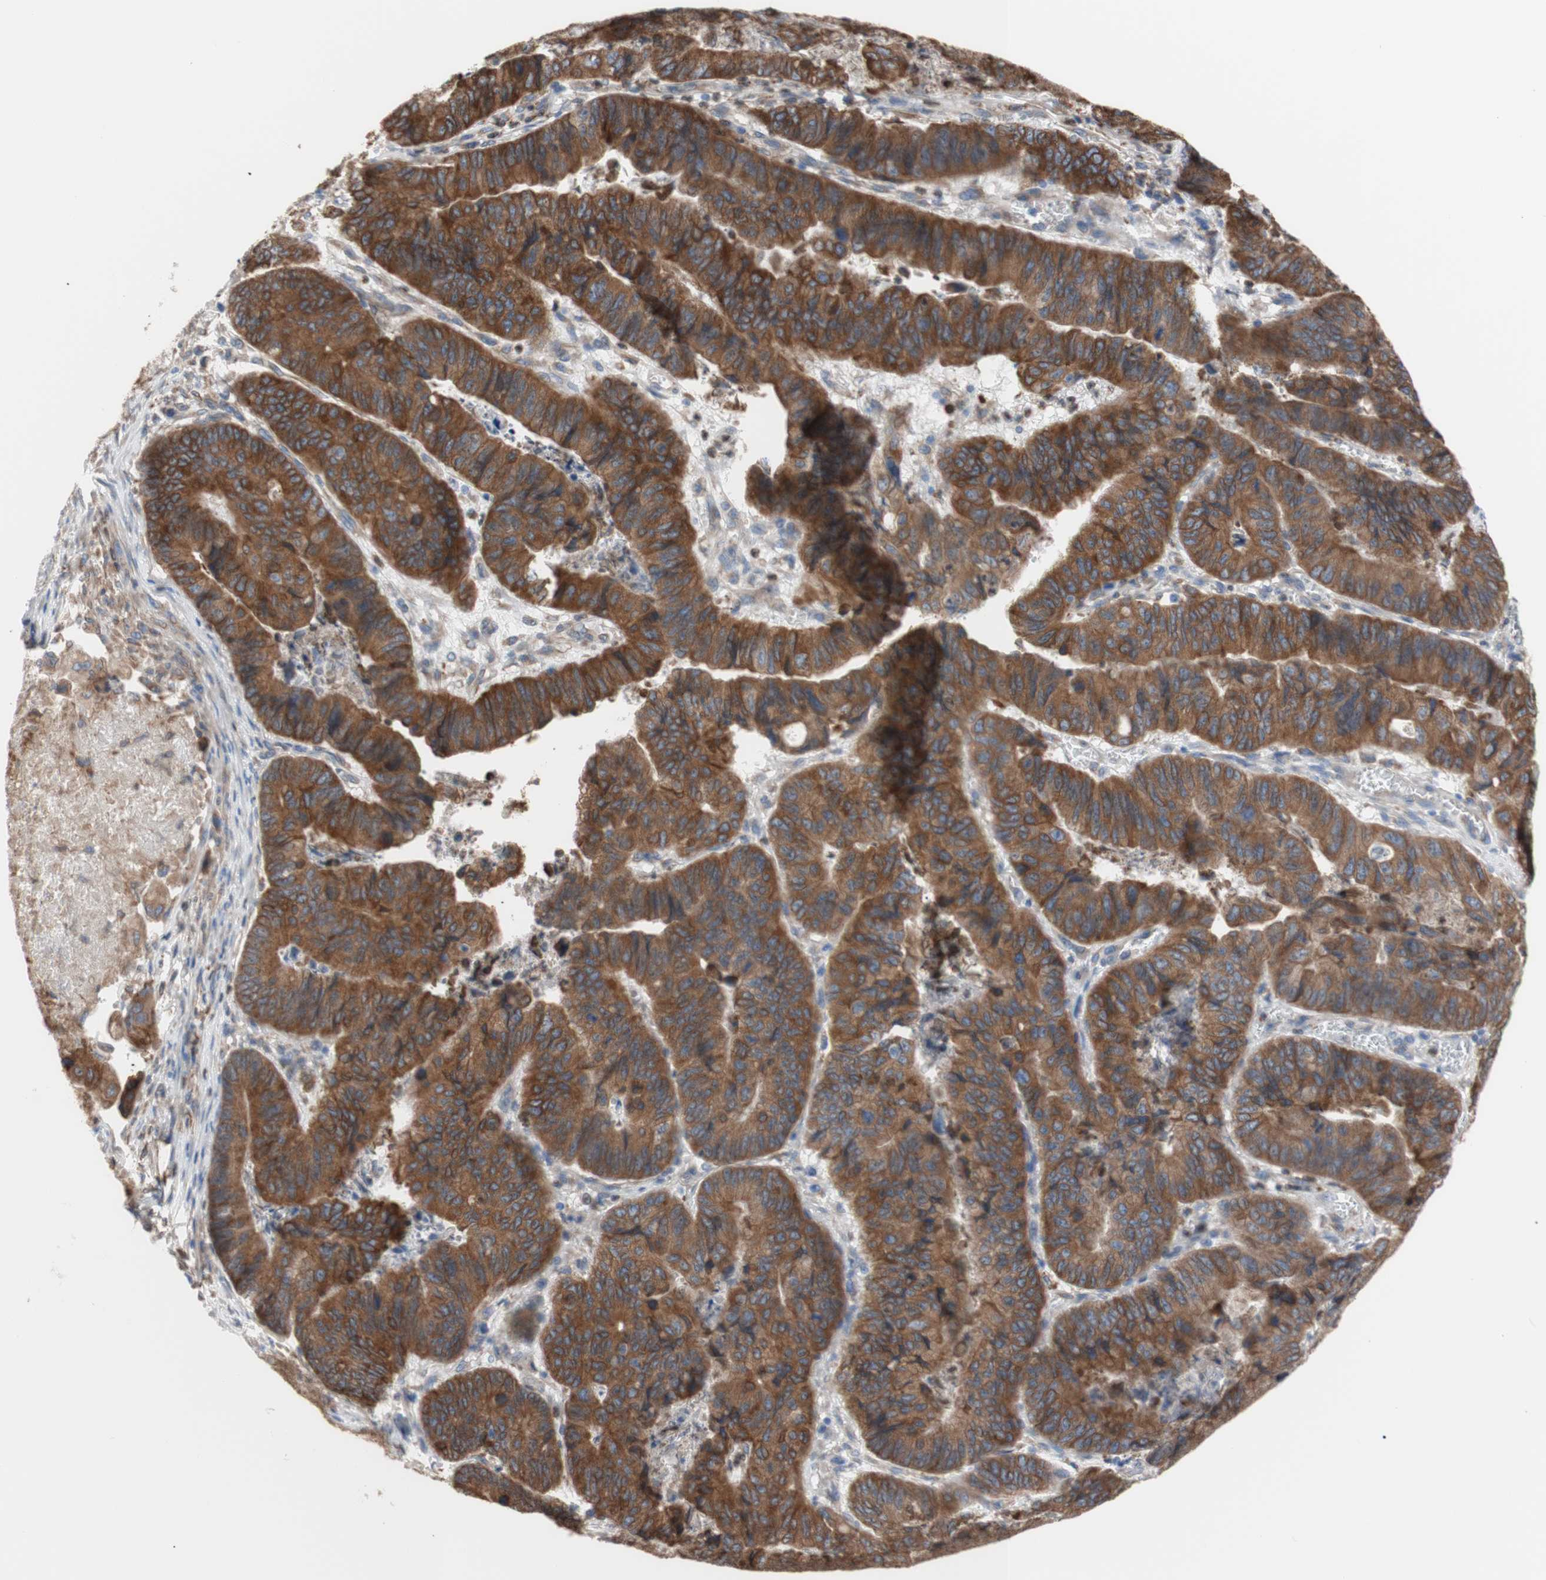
{"staining": {"intensity": "strong", "quantity": ">75%", "location": "cytoplasmic/membranous"}, "tissue": "stomach cancer", "cell_type": "Tumor cells", "image_type": "cancer", "snomed": [{"axis": "morphology", "description": "Adenocarcinoma, NOS"}, {"axis": "topography", "description": "Stomach, lower"}], "caption": "IHC photomicrograph of neoplastic tissue: stomach cancer (adenocarcinoma) stained using immunohistochemistry shows high levels of strong protein expression localized specifically in the cytoplasmic/membranous of tumor cells, appearing as a cytoplasmic/membranous brown color.", "gene": "ERLIN1", "patient": {"sex": "male", "age": 77}}